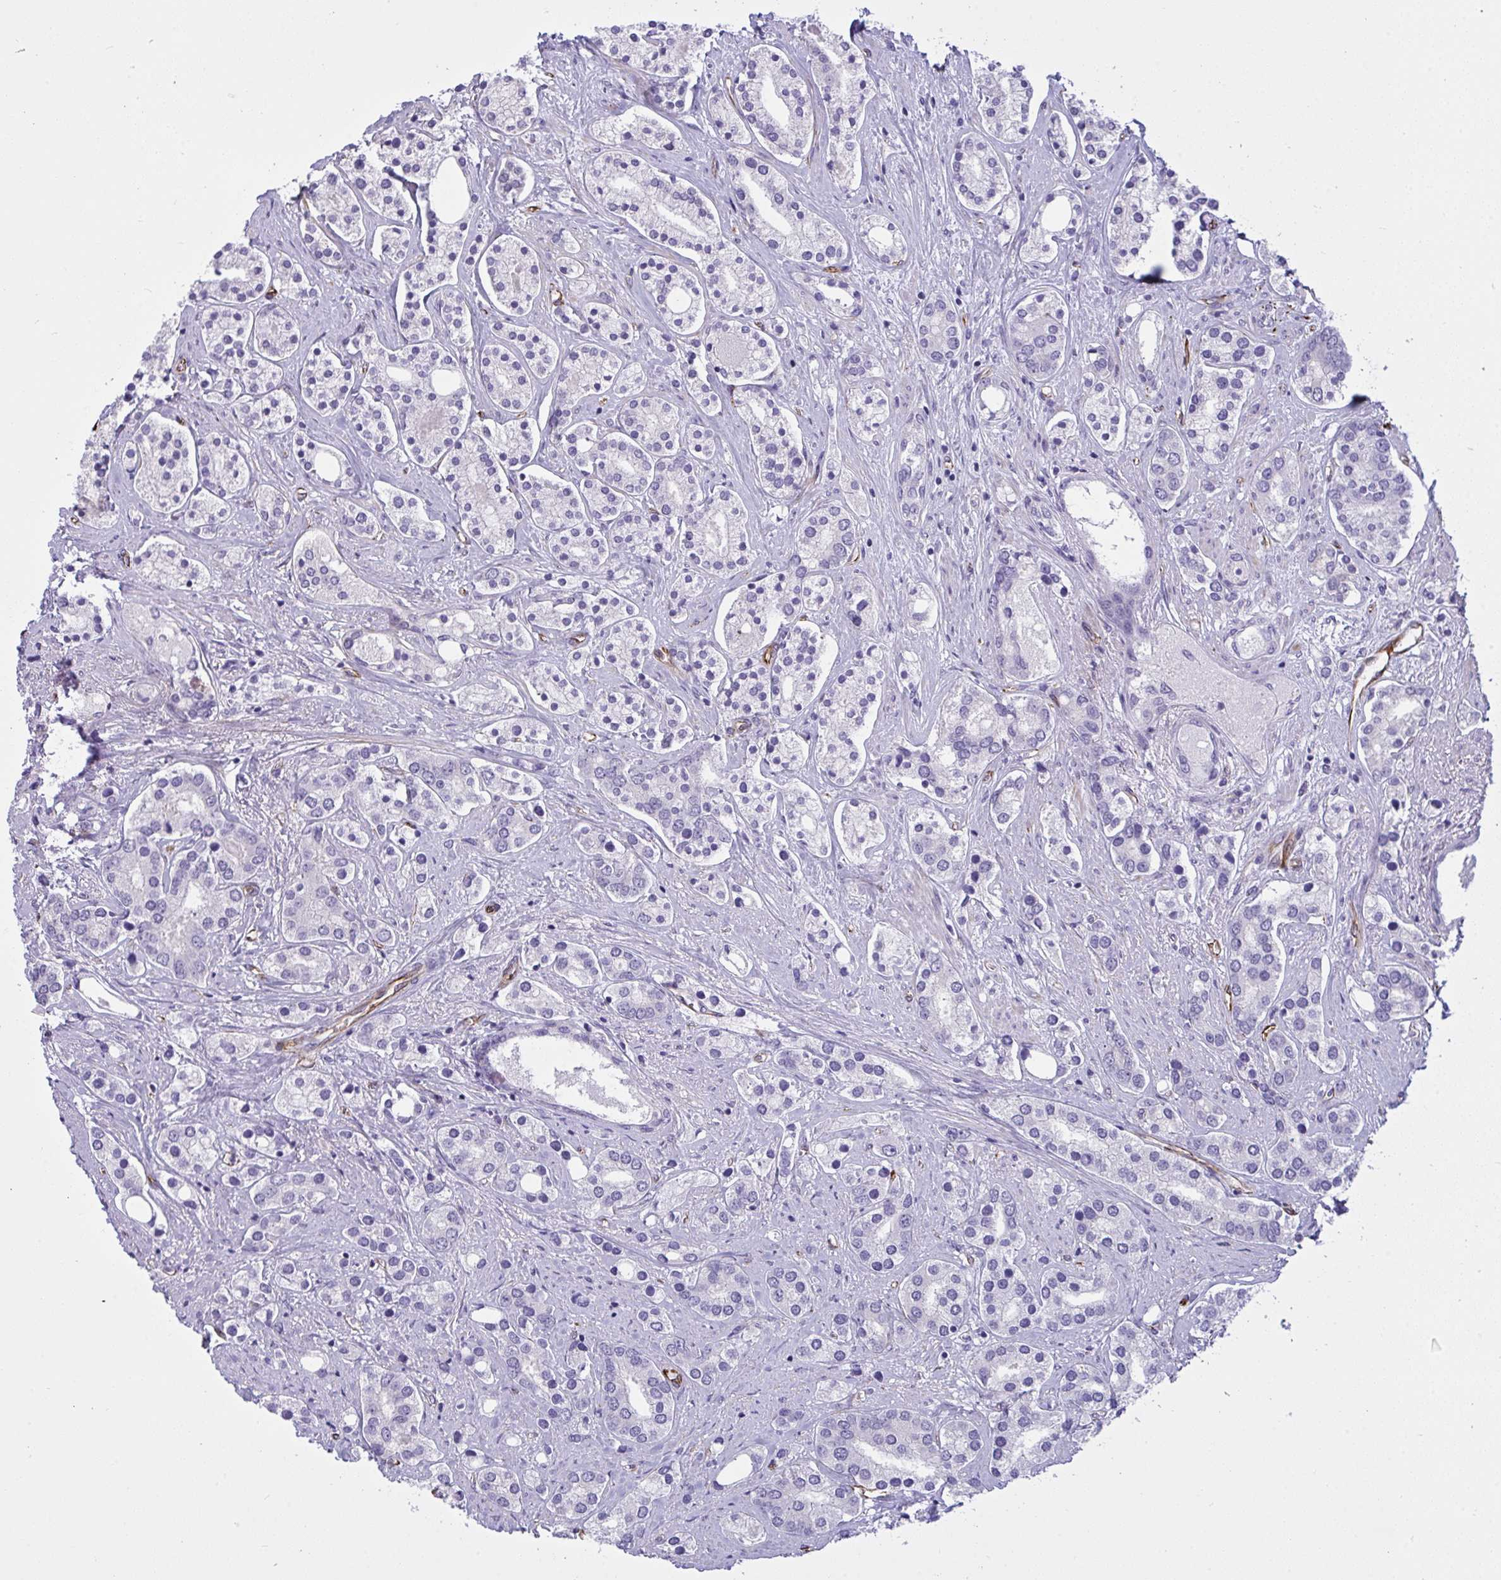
{"staining": {"intensity": "negative", "quantity": "none", "location": "none"}, "tissue": "prostate cancer", "cell_type": "Tumor cells", "image_type": "cancer", "snomed": [{"axis": "morphology", "description": "Adenocarcinoma, High grade"}, {"axis": "topography", "description": "Prostate"}], "caption": "Immunohistochemistry (IHC) micrograph of neoplastic tissue: prostate cancer (high-grade adenocarcinoma) stained with DAB (3,3'-diaminobenzidine) displays no significant protein expression in tumor cells.", "gene": "SLC35B1", "patient": {"sex": "male", "age": 58}}